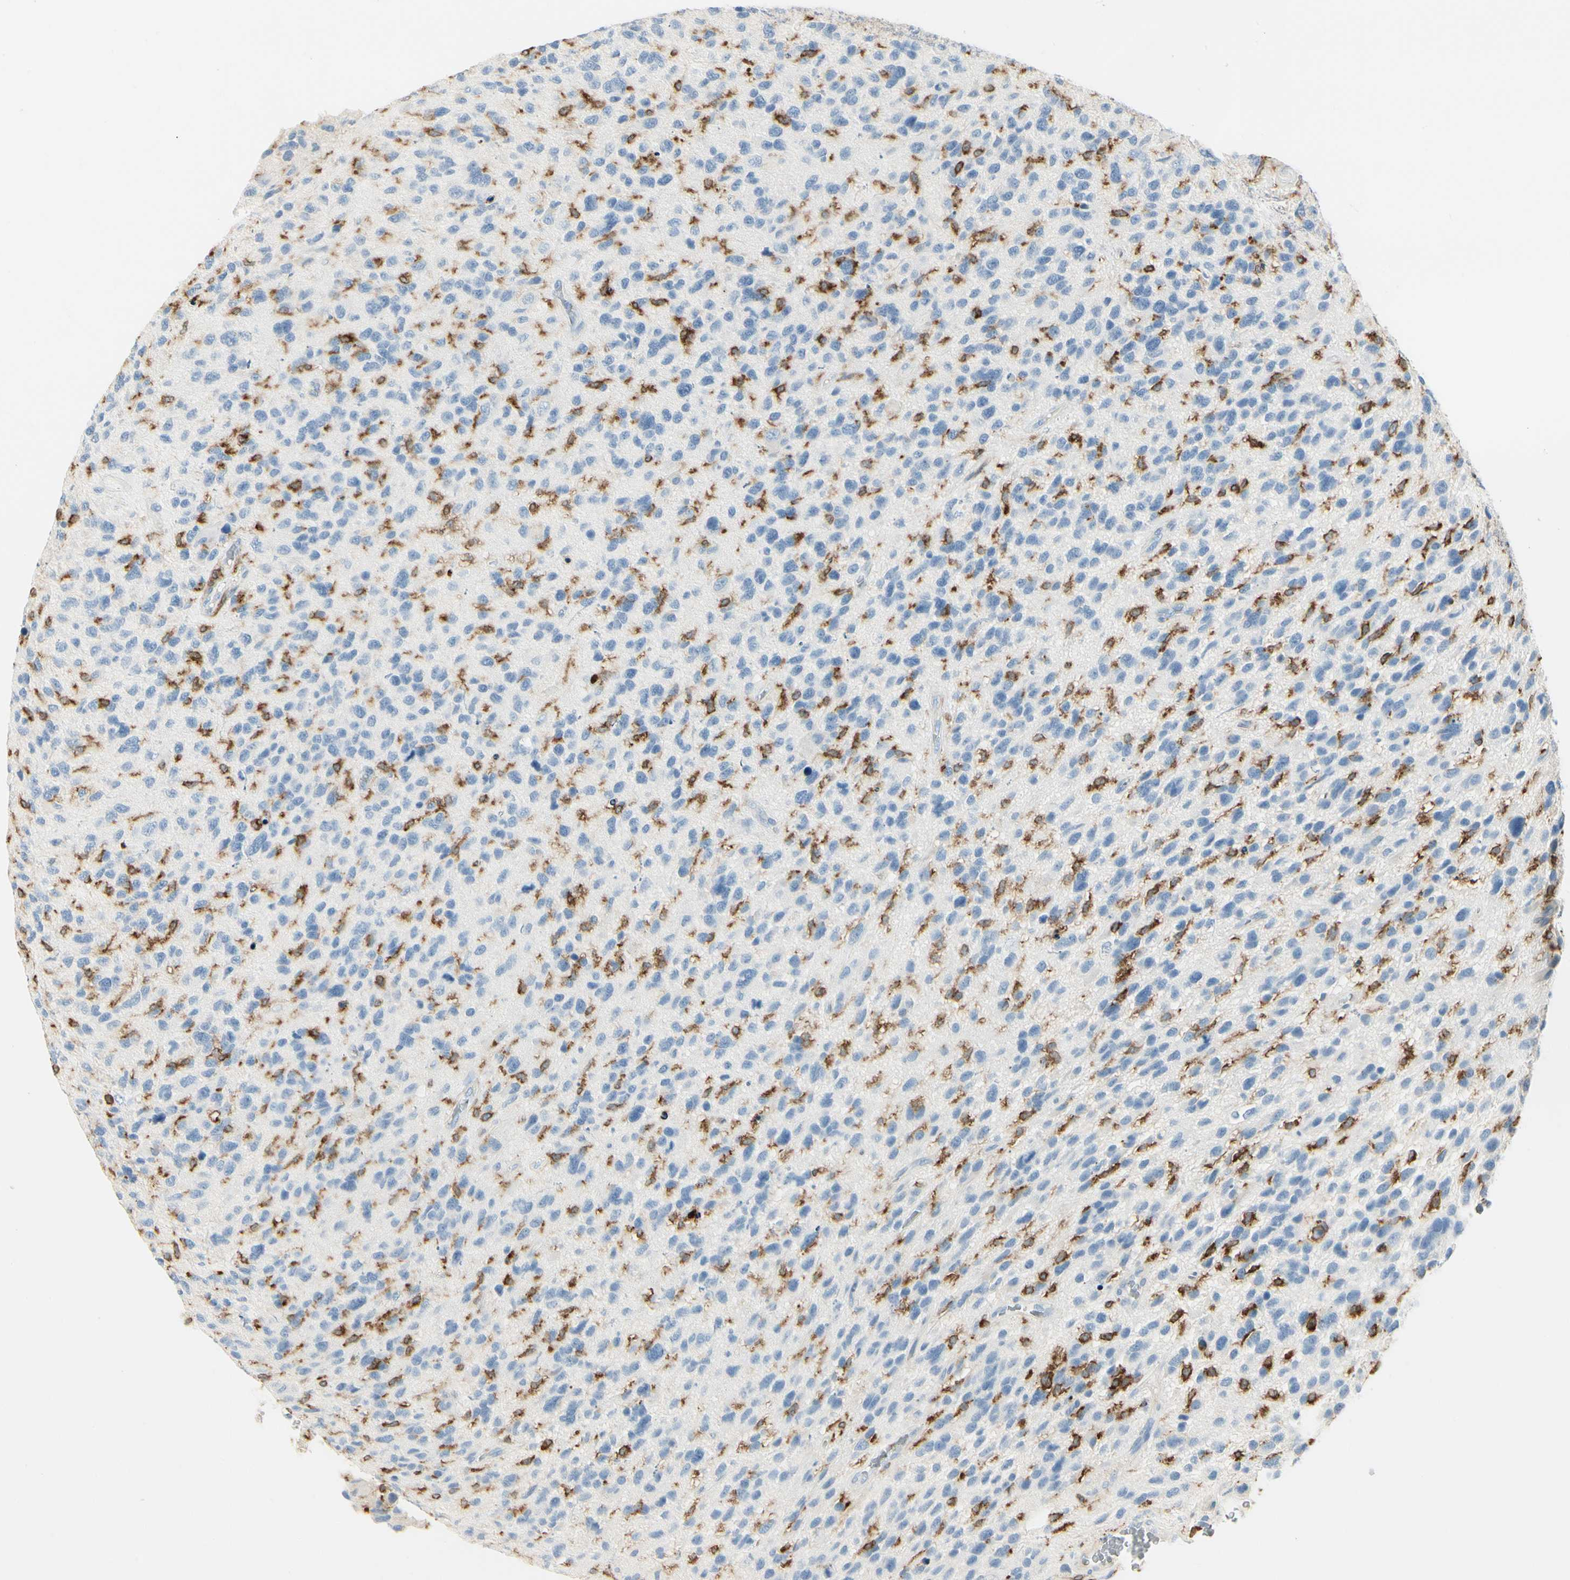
{"staining": {"intensity": "negative", "quantity": "none", "location": "none"}, "tissue": "glioma", "cell_type": "Tumor cells", "image_type": "cancer", "snomed": [{"axis": "morphology", "description": "Glioma, malignant, High grade"}, {"axis": "topography", "description": "Brain"}], "caption": "High magnification brightfield microscopy of high-grade glioma (malignant) stained with DAB (3,3'-diaminobenzidine) (brown) and counterstained with hematoxylin (blue): tumor cells show no significant expression.", "gene": "ITGB2", "patient": {"sex": "female", "age": 58}}